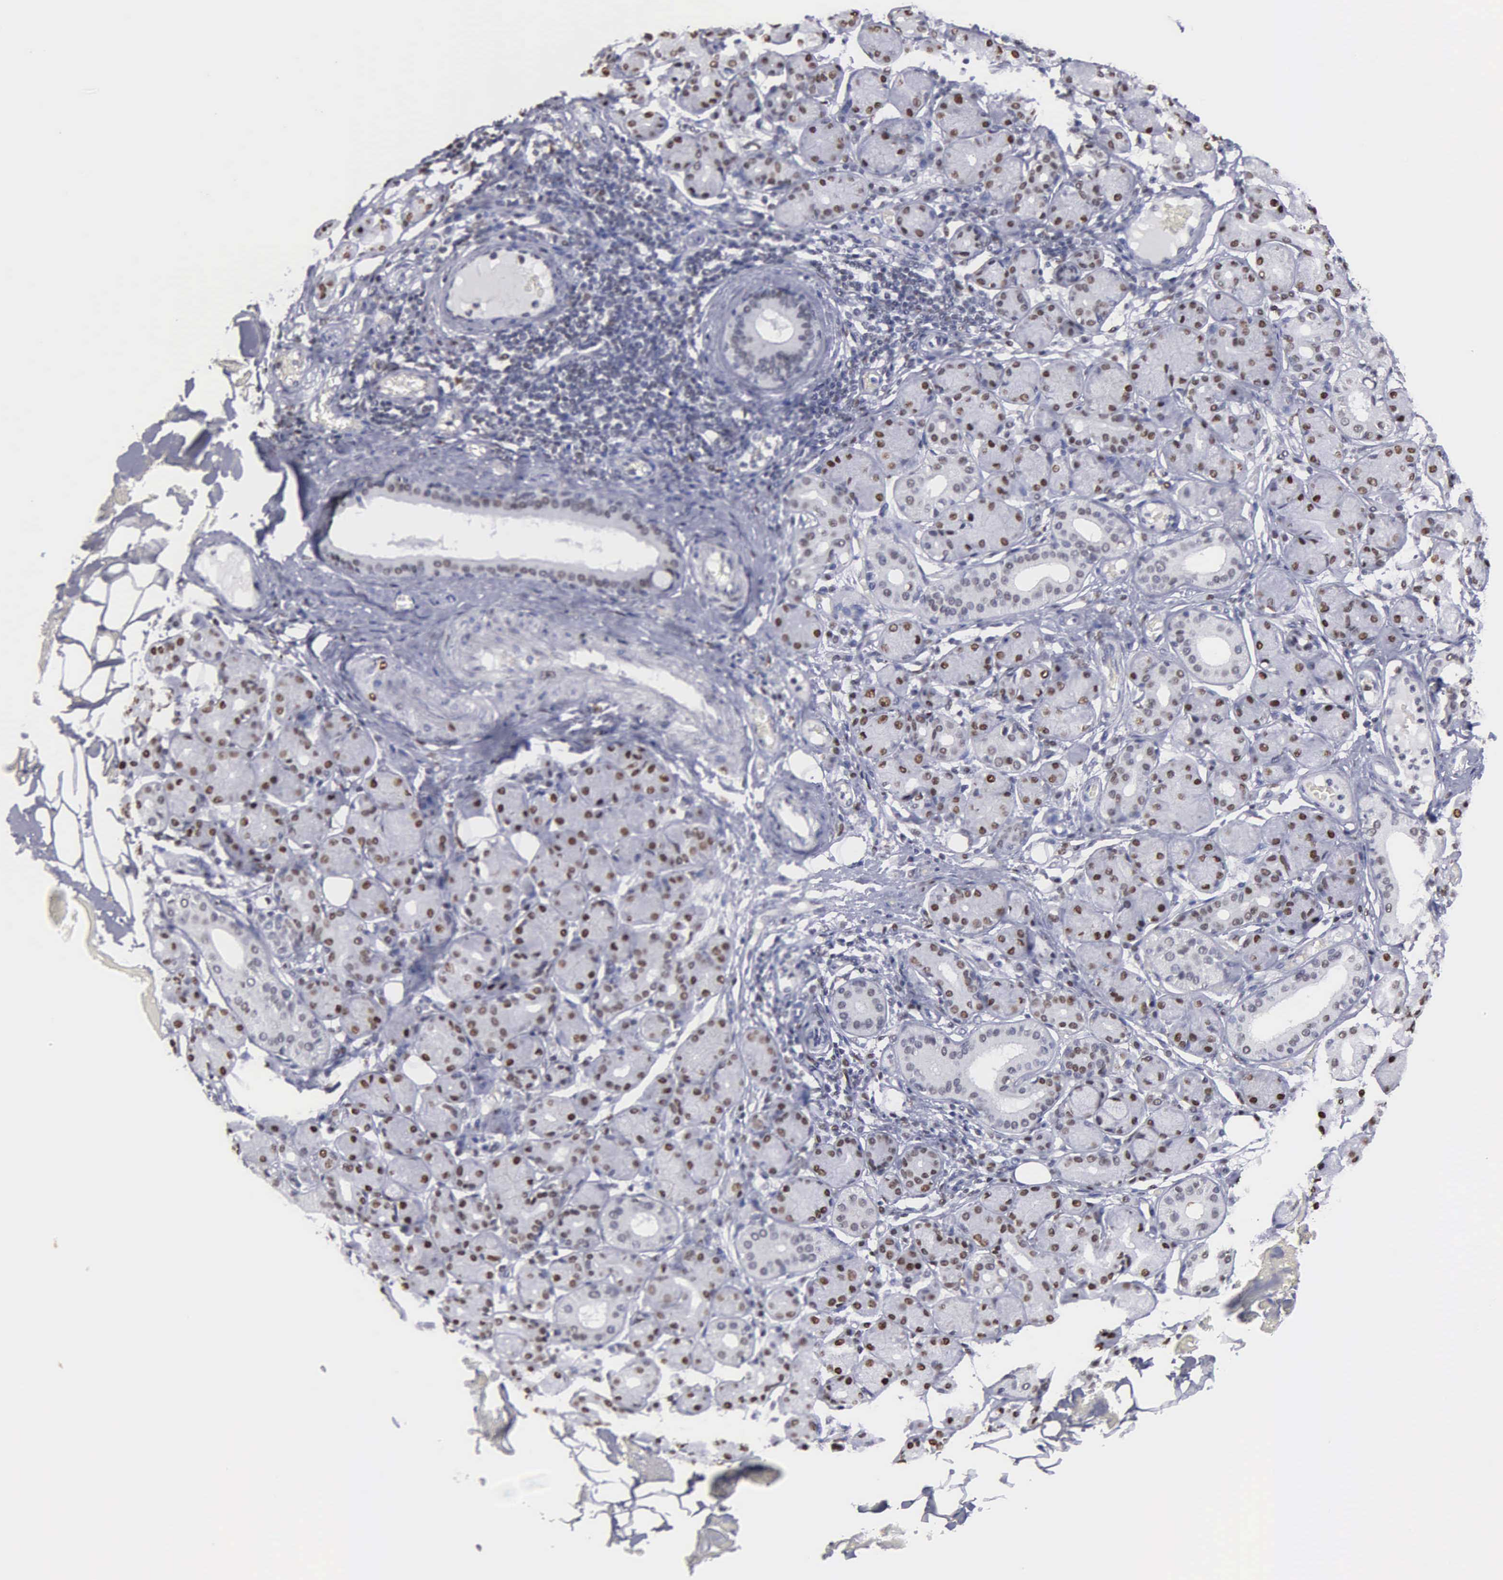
{"staining": {"intensity": "strong", "quantity": ">75%", "location": "nuclear"}, "tissue": "salivary gland", "cell_type": "Glandular cells", "image_type": "normal", "snomed": [{"axis": "morphology", "description": "Normal tissue, NOS"}, {"axis": "topography", "description": "Salivary gland"}, {"axis": "topography", "description": "Peripheral nerve tissue"}], "caption": "Salivary gland stained with DAB immunohistochemistry (IHC) displays high levels of strong nuclear expression in approximately >75% of glandular cells. The protein of interest is stained brown, and the nuclei are stained in blue (DAB IHC with brightfield microscopy, high magnification).", "gene": "CCNG1", "patient": {"sex": "male", "age": 62}}